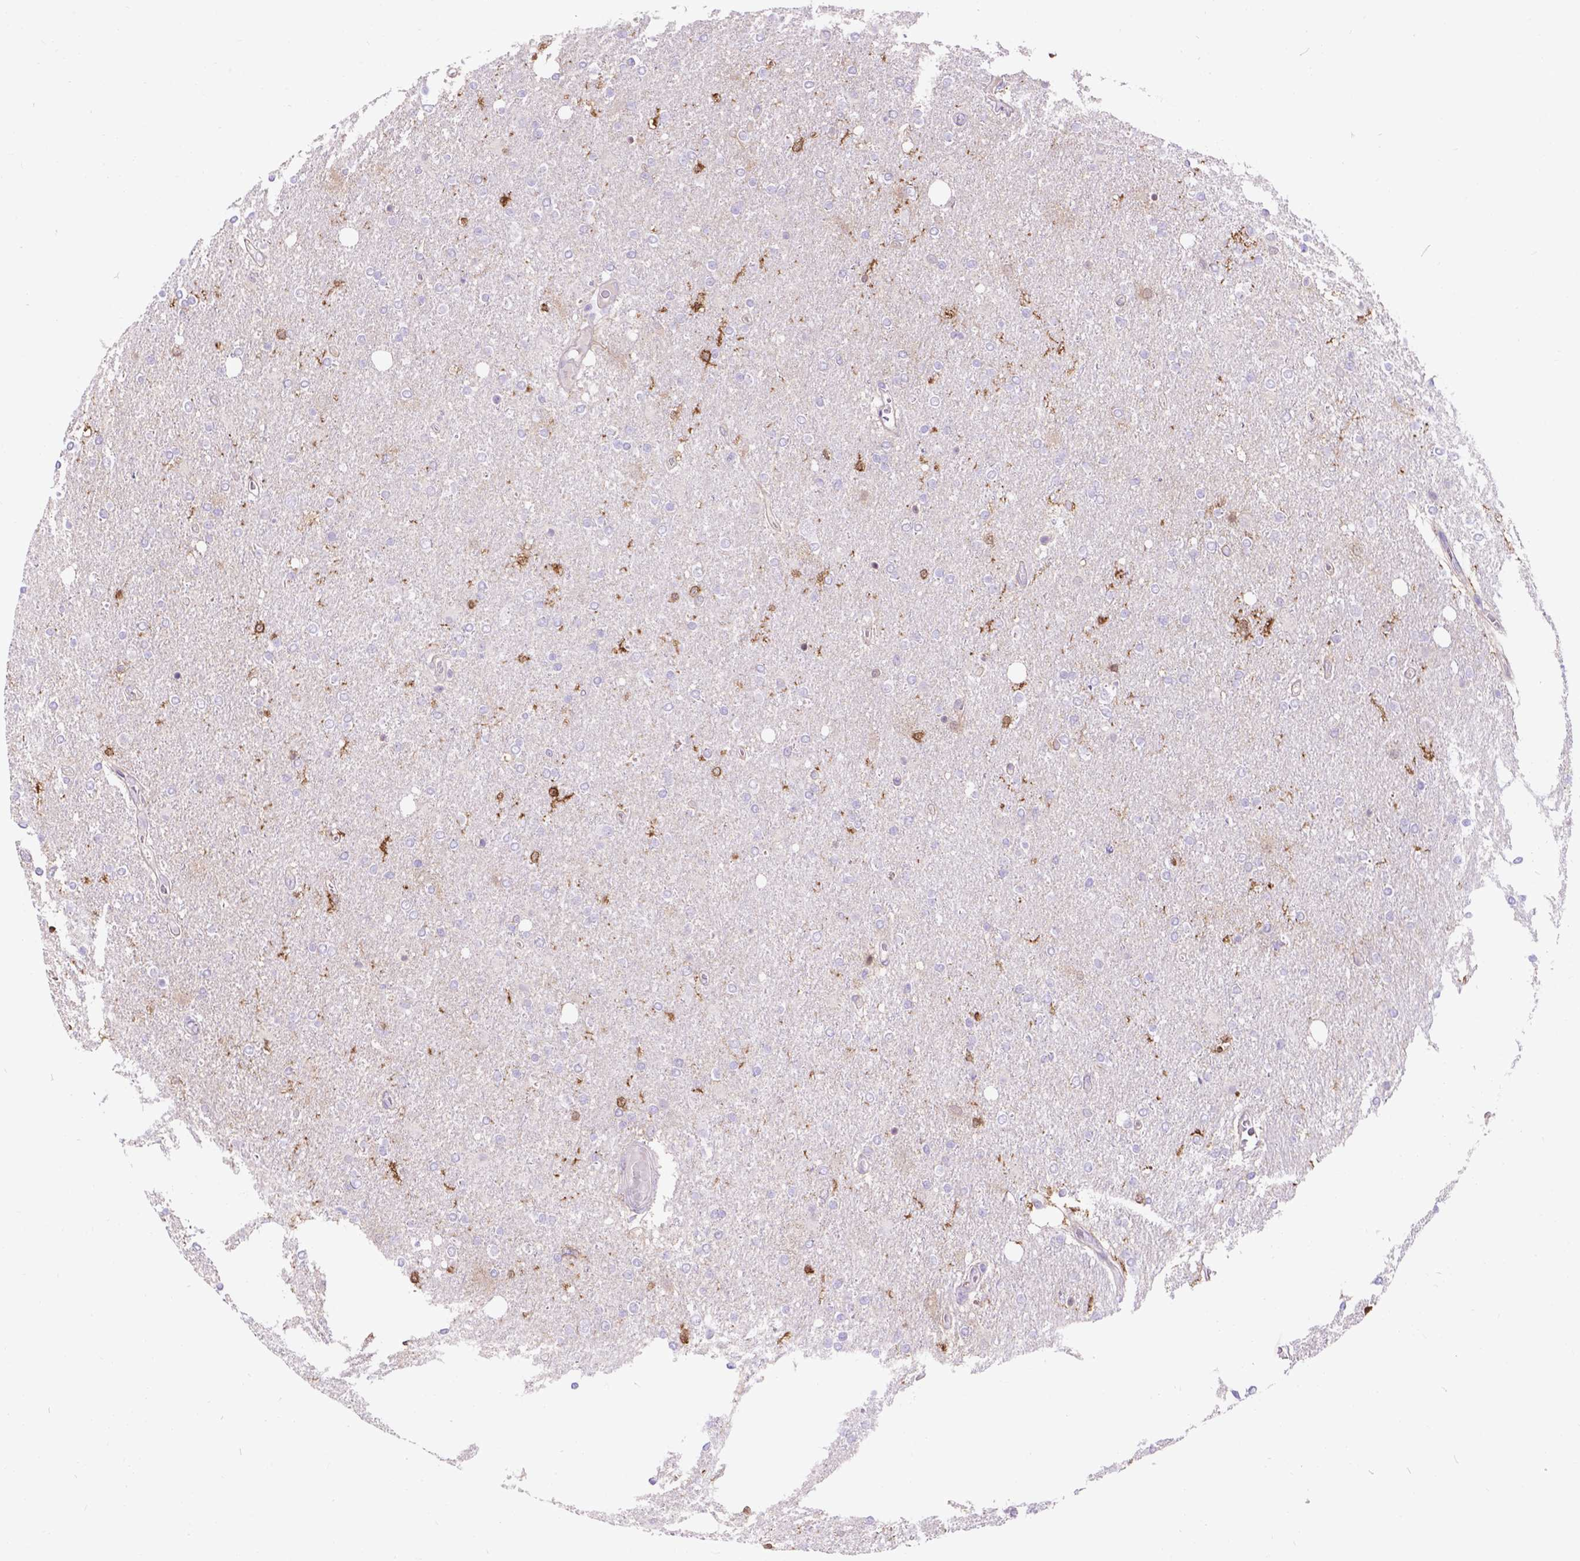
{"staining": {"intensity": "negative", "quantity": "none", "location": "none"}, "tissue": "glioma", "cell_type": "Tumor cells", "image_type": "cancer", "snomed": [{"axis": "morphology", "description": "Glioma, malignant, High grade"}, {"axis": "topography", "description": "Cerebral cortex"}], "caption": "IHC histopathology image of human high-grade glioma (malignant) stained for a protein (brown), which displays no expression in tumor cells.", "gene": "EGFR", "patient": {"sex": "male", "age": 70}}